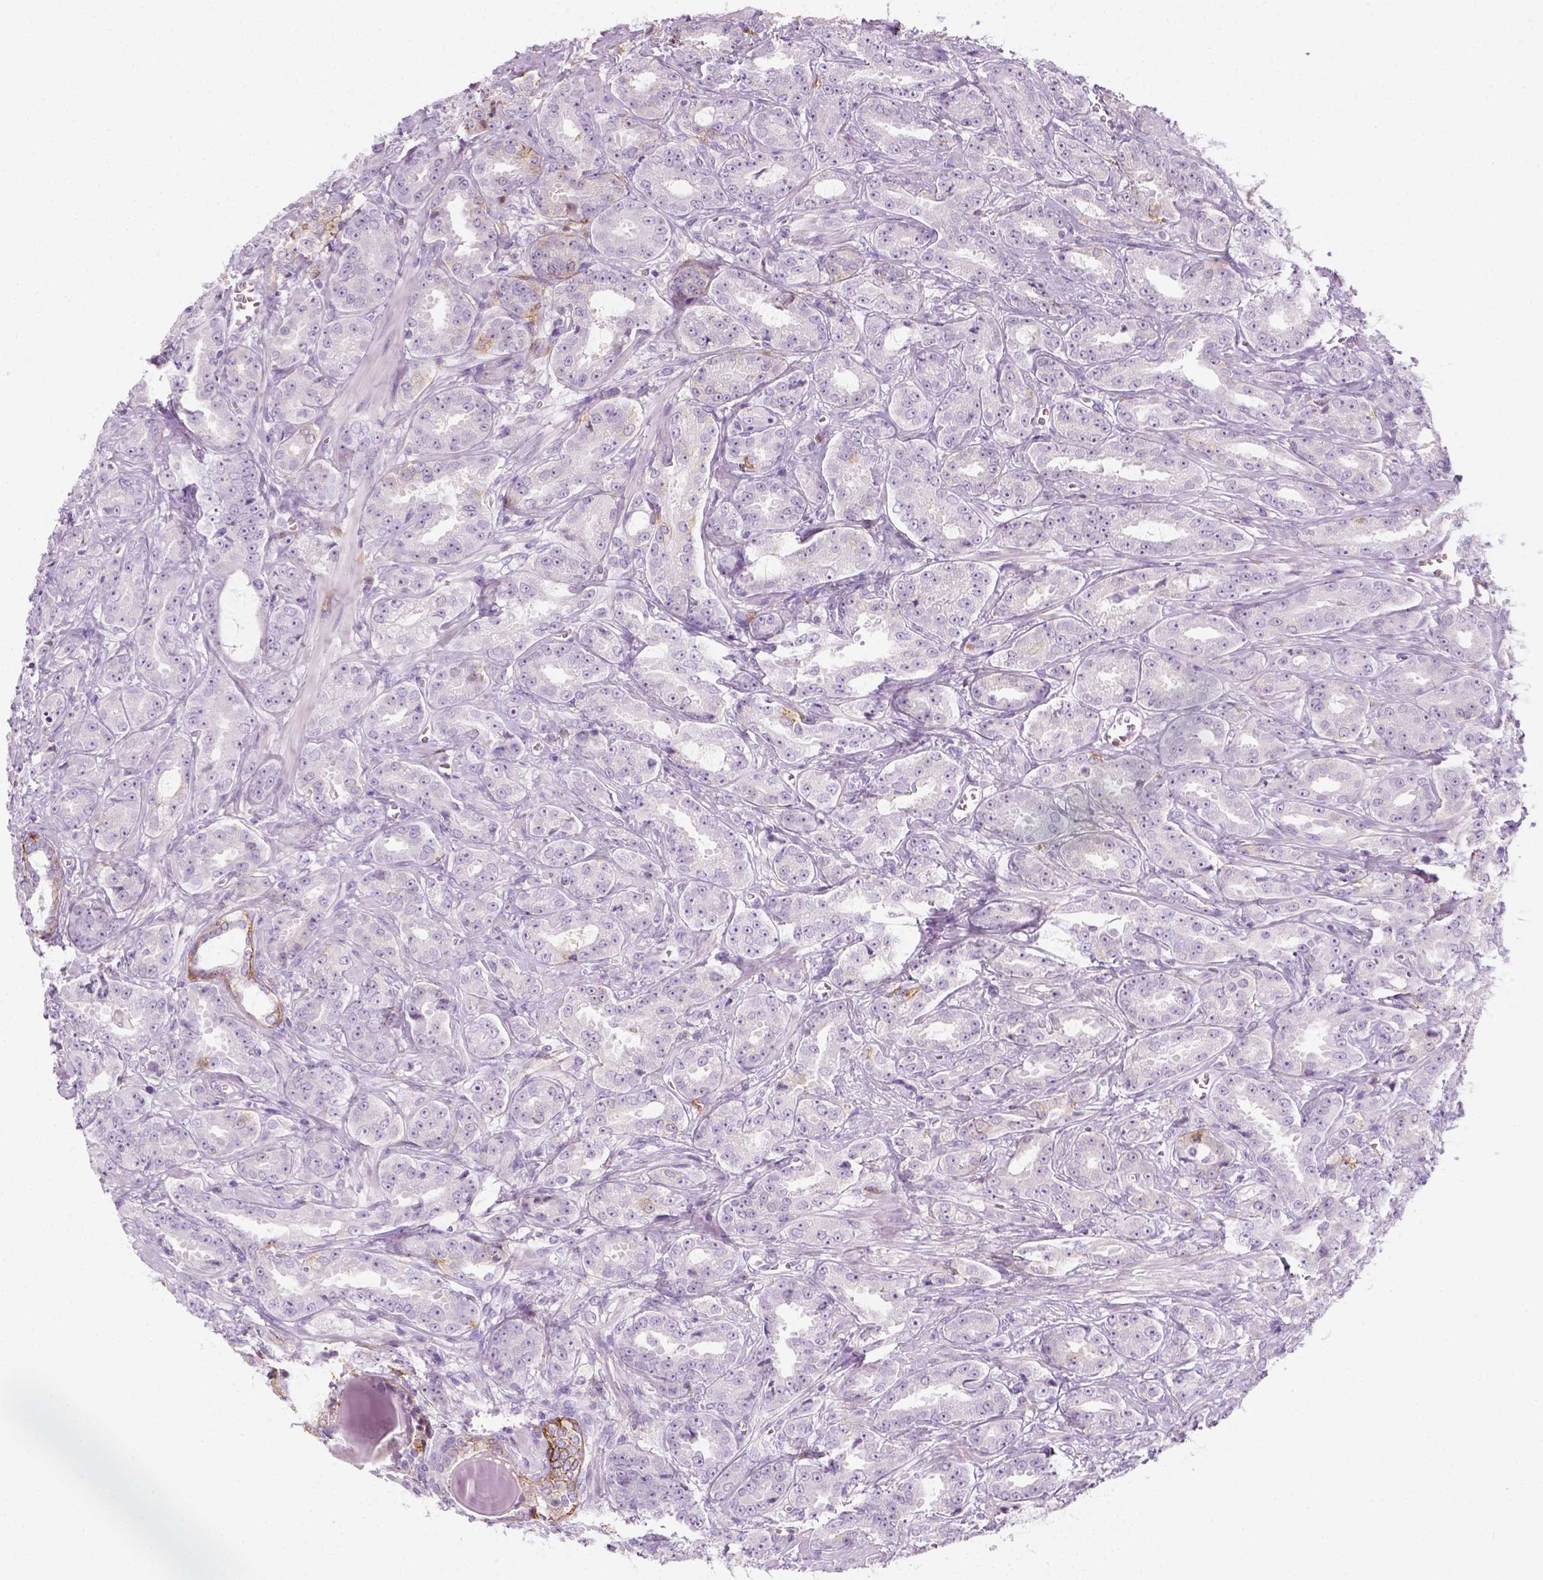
{"staining": {"intensity": "negative", "quantity": "none", "location": "none"}, "tissue": "prostate cancer", "cell_type": "Tumor cells", "image_type": "cancer", "snomed": [{"axis": "morphology", "description": "Adenocarcinoma, High grade"}, {"axis": "topography", "description": "Prostate"}], "caption": "Immunohistochemical staining of human adenocarcinoma (high-grade) (prostate) reveals no significant positivity in tumor cells.", "gene": "AQP3", "patient": {"sex": "male", "age": 64}}